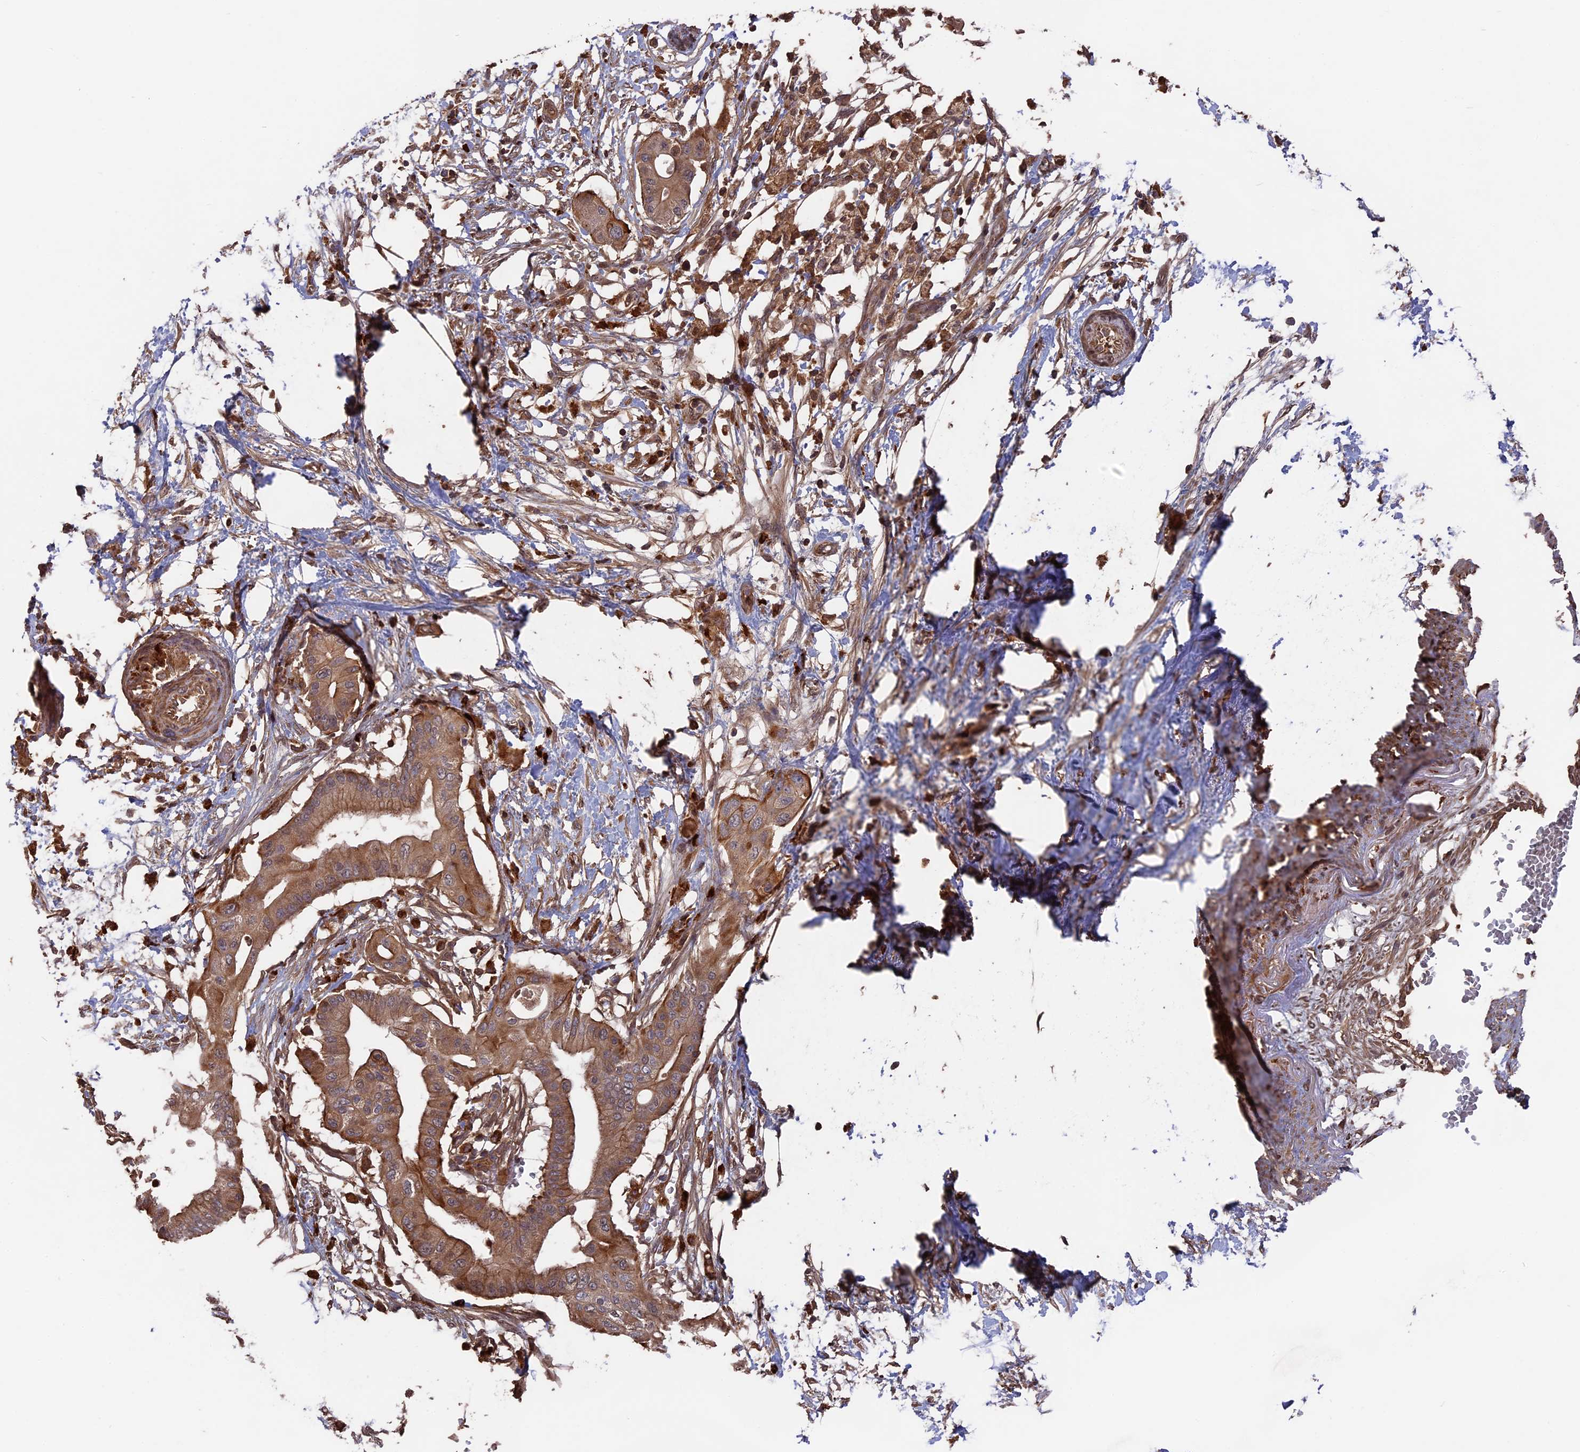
{"staining": {"intensity": "moderate", "quantity": "25%-75%", "location": "cytoplasmic/membranous"}, "tissue": "pancreatic cancer", "cell_type": "Tumor cells", "image_type": "cancer", "snomed": [{"axis": "morphology", "description": "Adenocarcinoma, NOS"}, {"axis": "topography", "description": "Pancreas"}], "caption": "Human adenocarcinoma (pancreatic) stained with a protein marker reveals moderate staining in tumor cells.", "gene": "TELO2", "patient": {"sex": "male", "age": 68}}